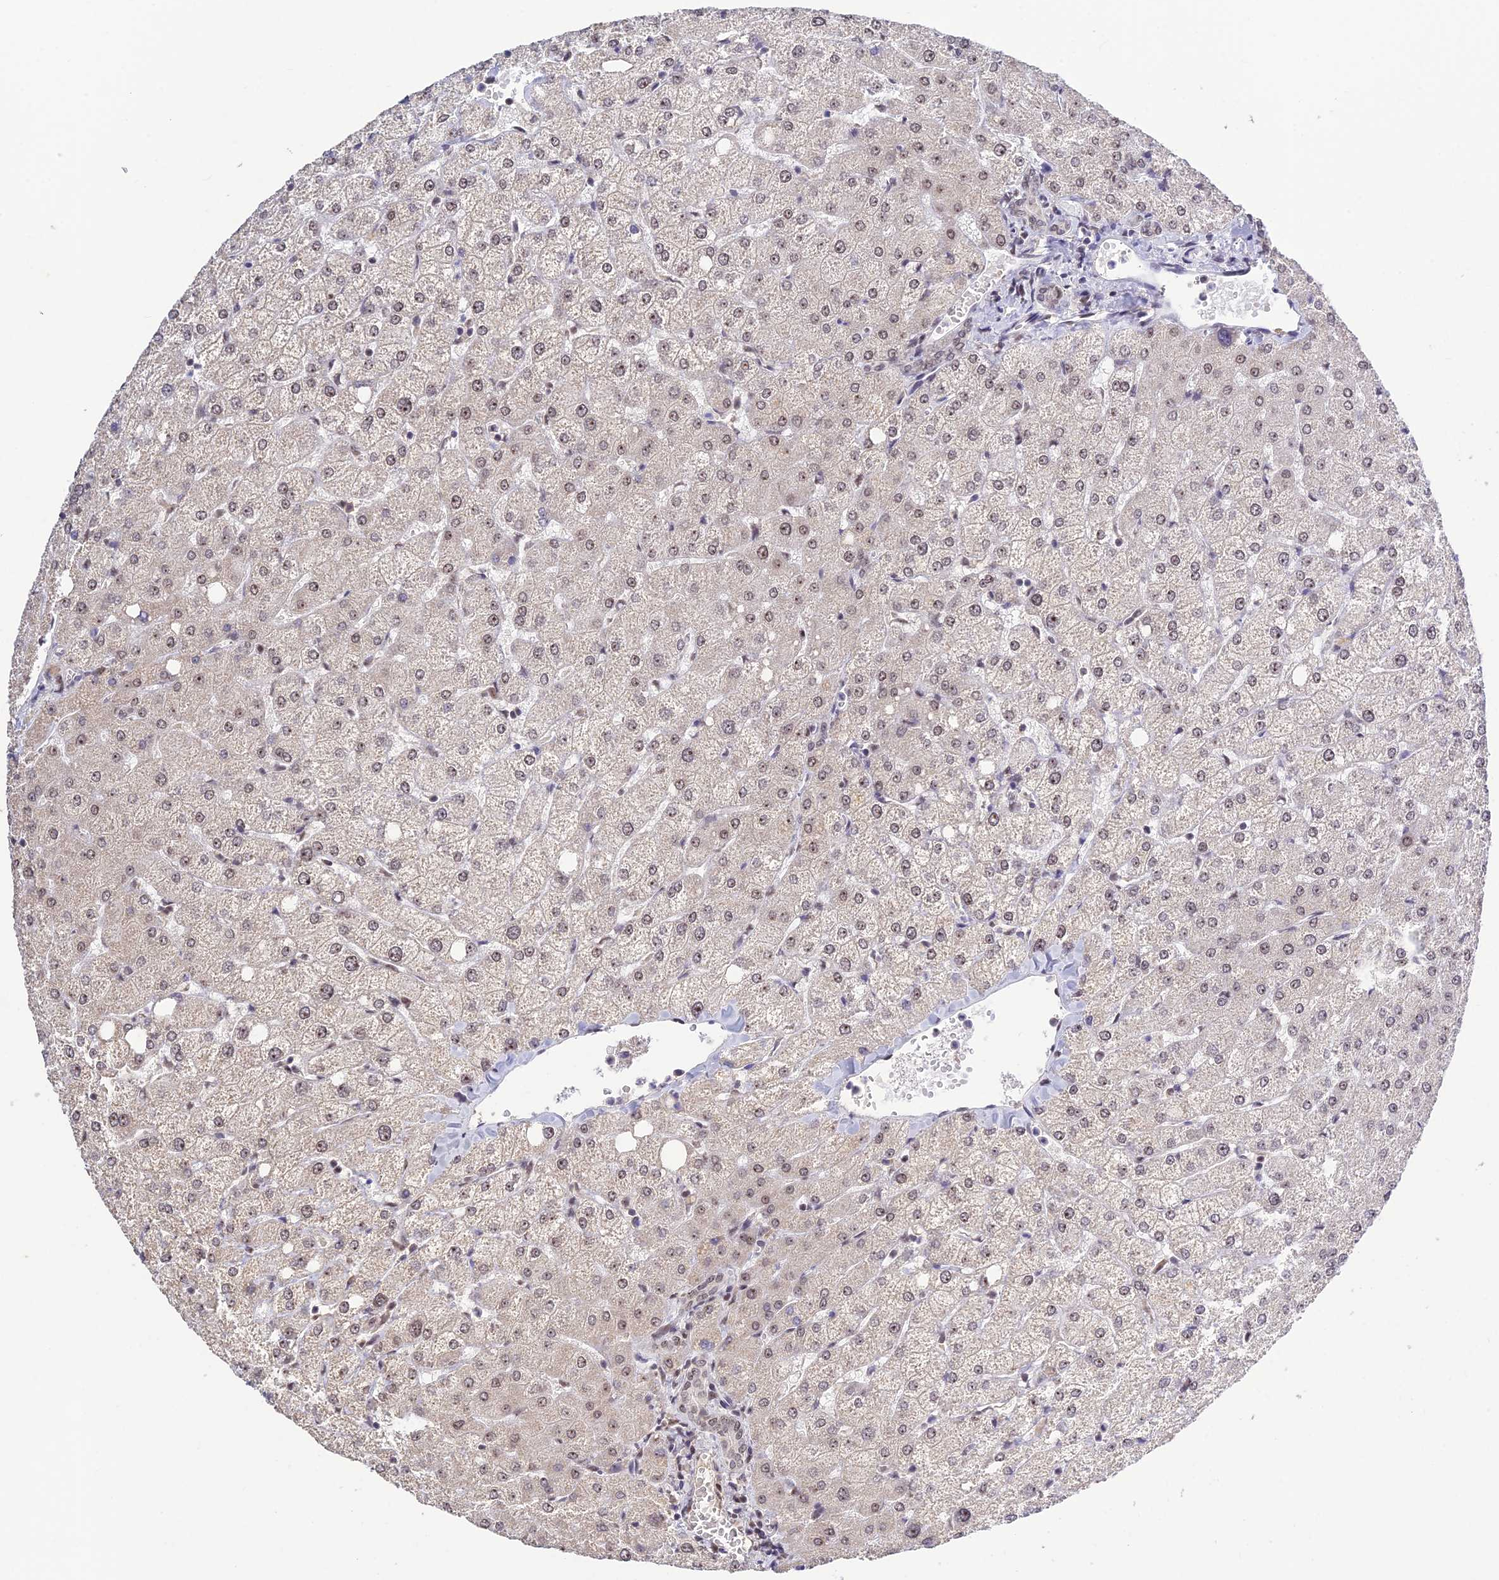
{"staining": {"intensity": "negative", "quantity": "none", "location": "none"}, "tissue": "liver", "cell_type": "Cholangiocytes", "image_type": "normal", "snomed": [{"axis": "morphology", "description": "Normal tissue, NOS"}, {"axis": "topography", "description": "Liver"}], "caption": "A micrograph of liver stained for a protein shows no brown staining in cholangiocytes. (DAB (3,3'-diaminobenzidine) immunohistochemistry with hematoxylin counter stain).", "gene": "POLR1G", "patient": {"sex": "female", "age": 54}}